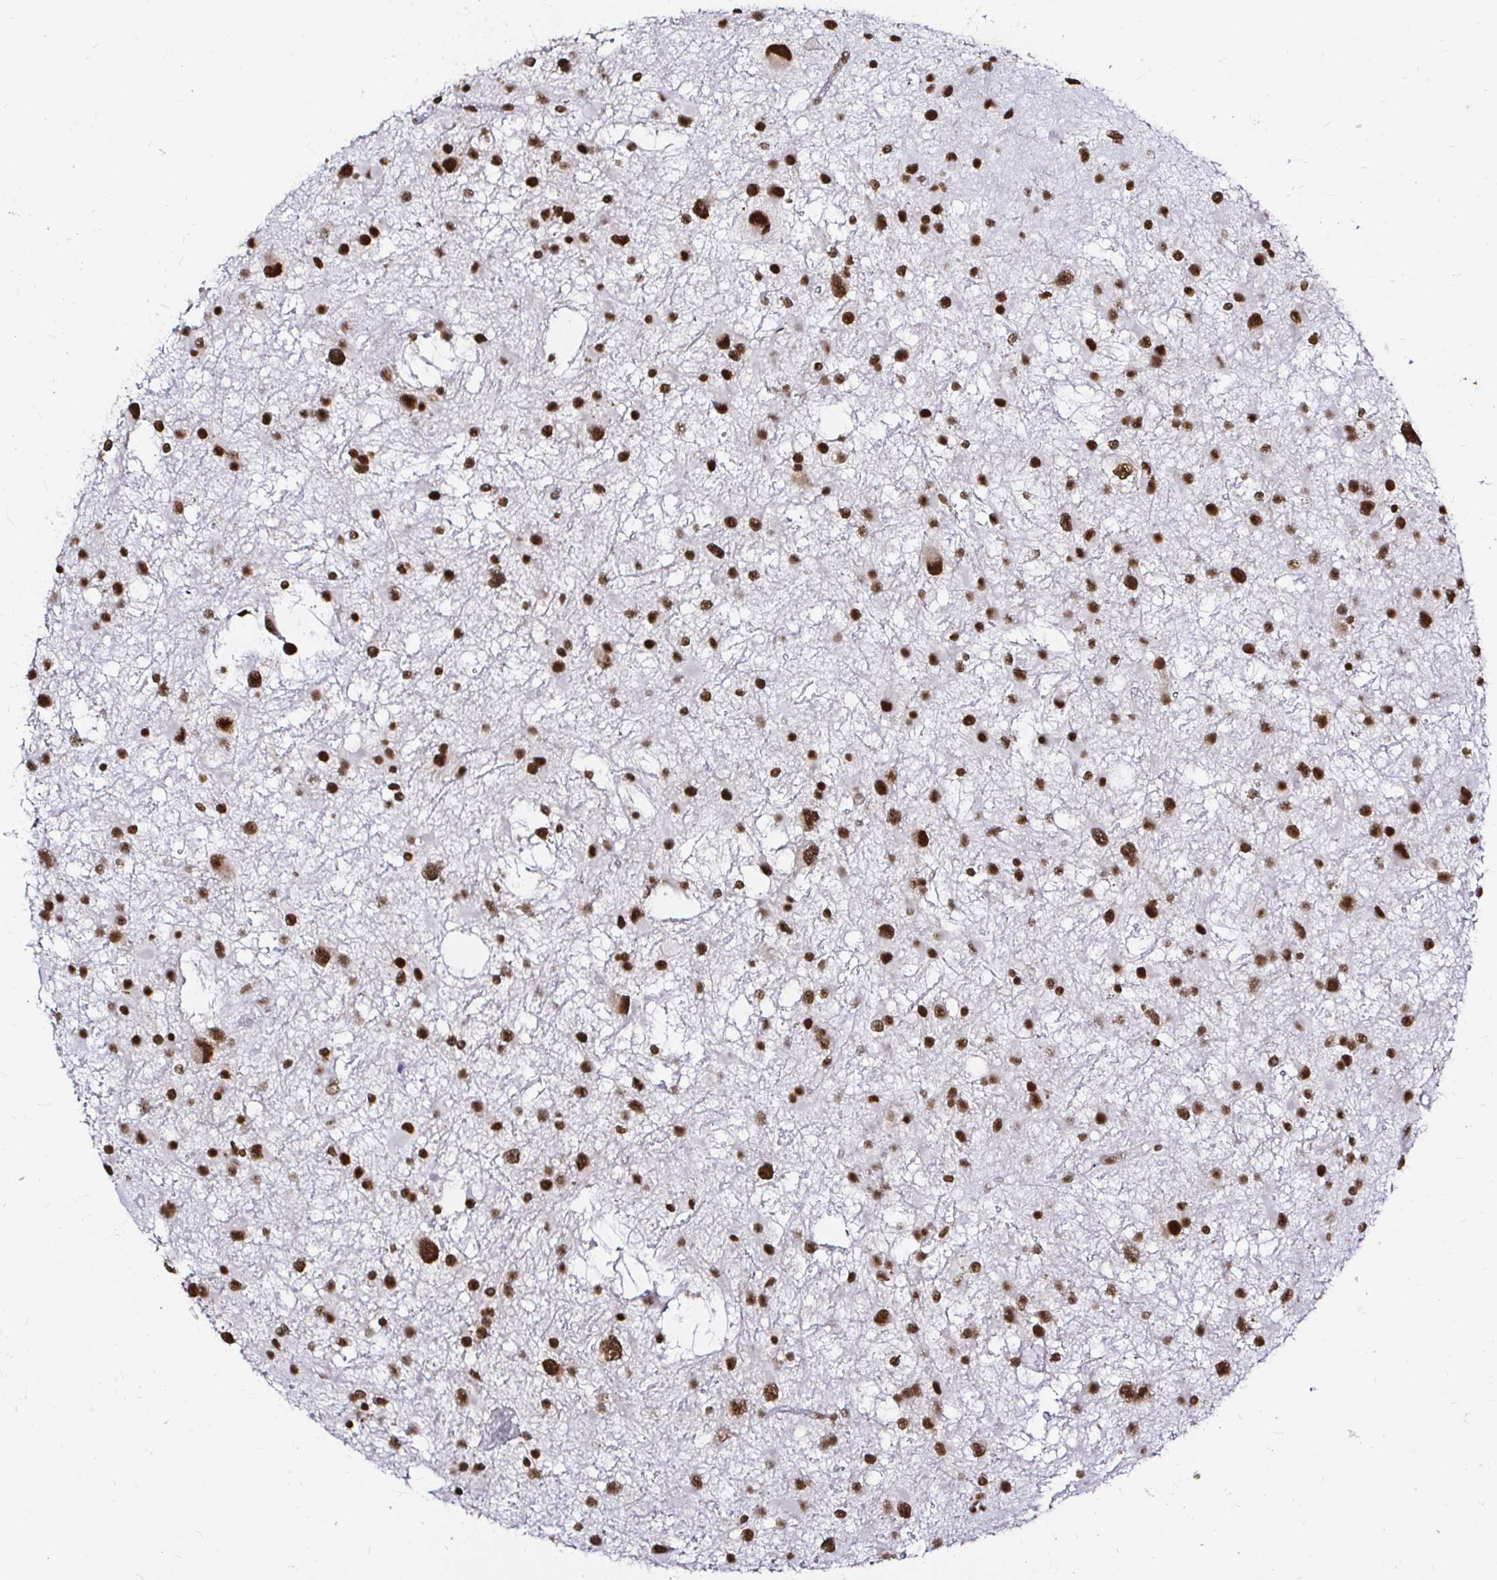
{"staining": {"intensity": "strong", "quantity": ">75%", "location": "nuclear"}, "tissue": "glioma", "cell_type": "Tumor cells", "image_type": "cancer", "snomed": [{"axis": "morphology", "description": "Glioma, malignant, Low grade"}, {"axis": "topography", "description": "Brain"}], "caption": "Immunohistochemical staining of human glioma reveals high levels of strong nuclear protein positivity in approximately >75% of tumor cells.", "gene": "SNRPC", "patient": {"sex": "female", "age": 32}}